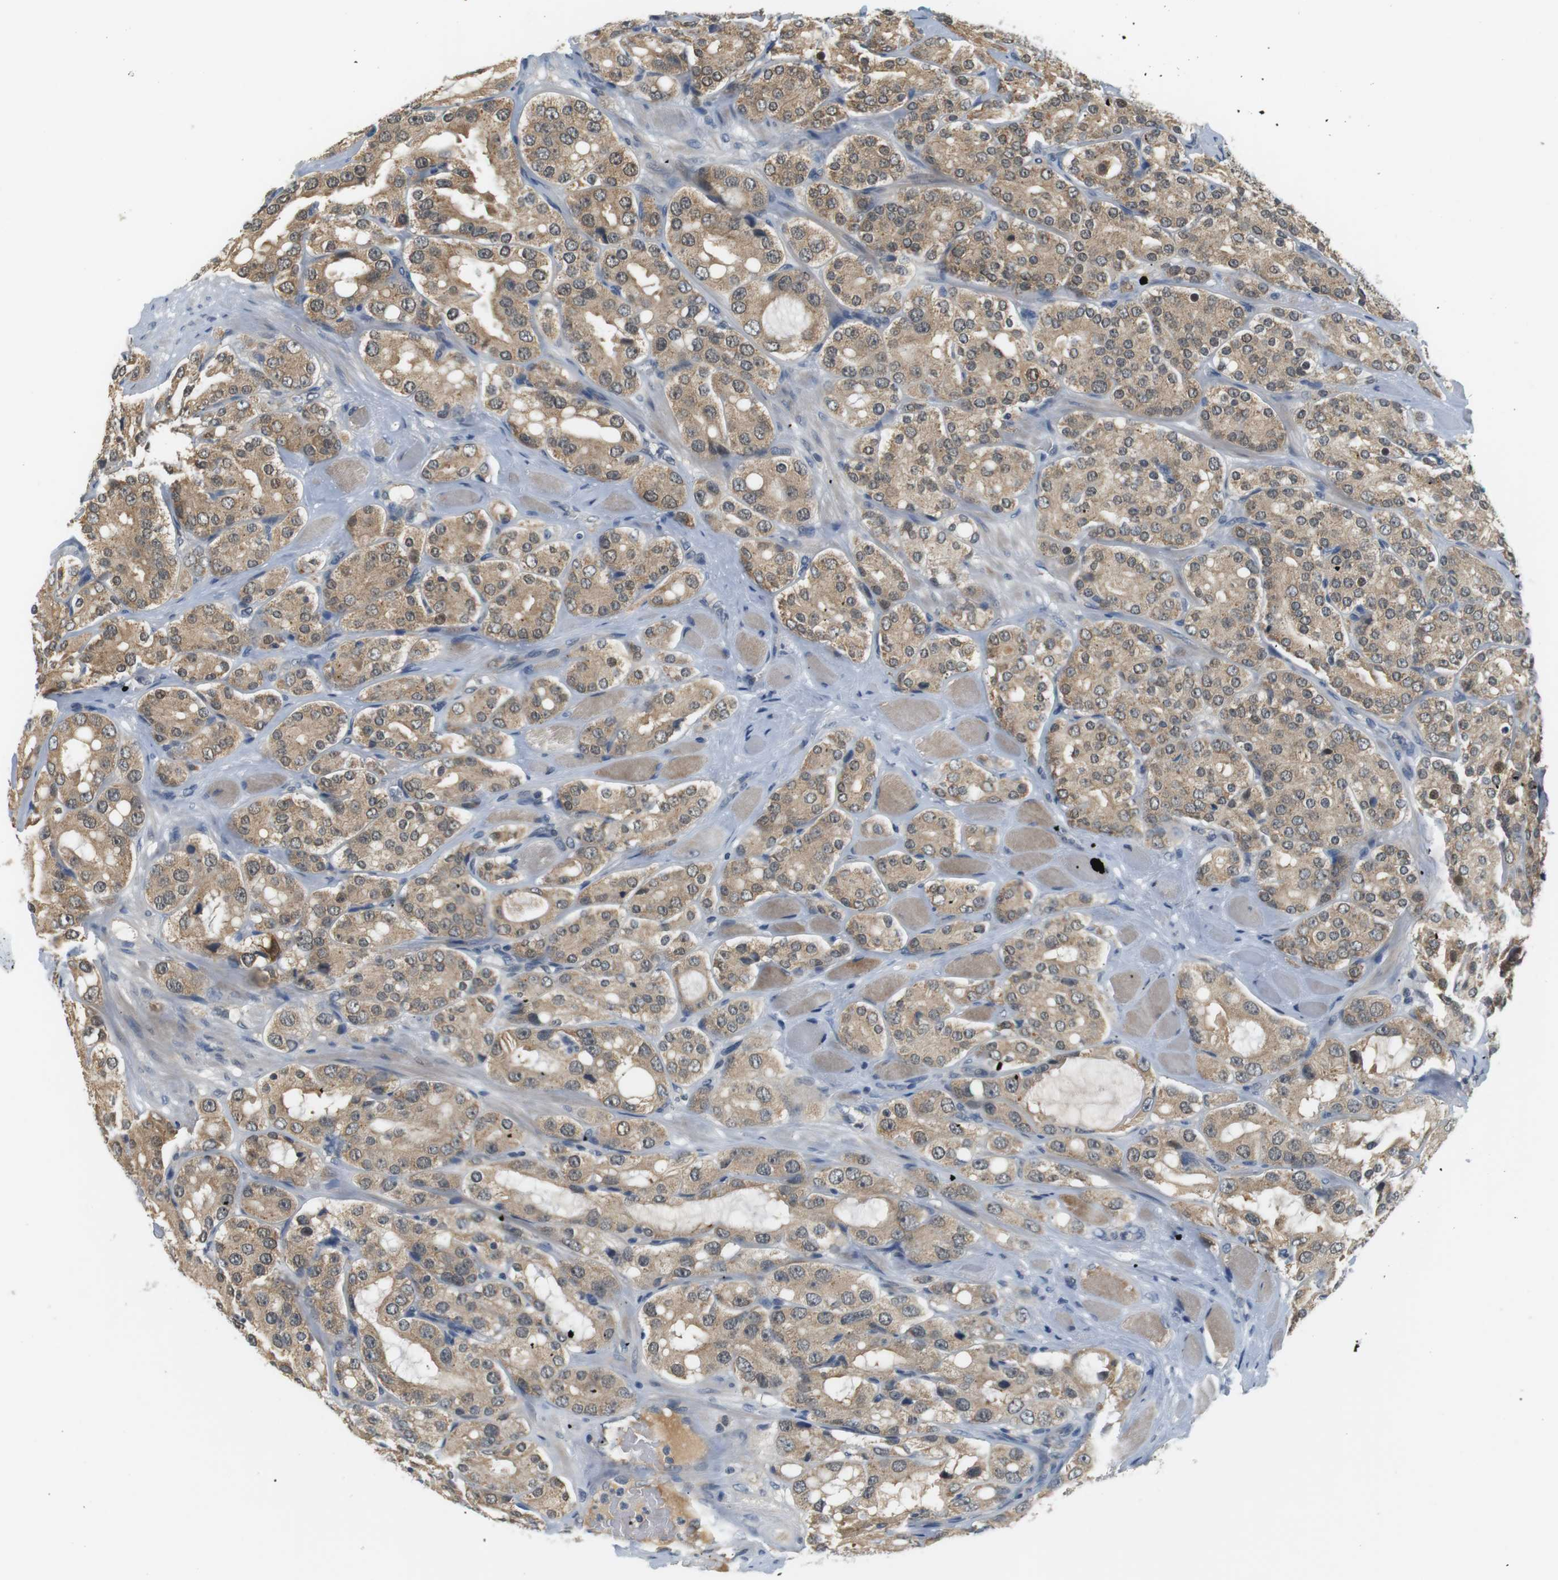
{"staining": {"intensity": "moderate", "quantity": "25%-75%", "location": "cytoplasmic/membranous"}, "tissue": "prostate cancer", "cell_type": "Tumor cells", "image_type": "cancer", "snomed": [{"axis": "morphology", "description": "Adenocarcinoma, High grade"}, {"axis": "topography", "description": "Prostate"}], "caption": "There is medium levels of moderate cytoplasmic/membranous positivity in tumor cells of prostate cancer (adenocarcinoma (high-grade)), as demonstrated by immunohistochemical staining (brown color).", "gene": "WNT7A", "patient": {"sex": "male", "age": 65}}